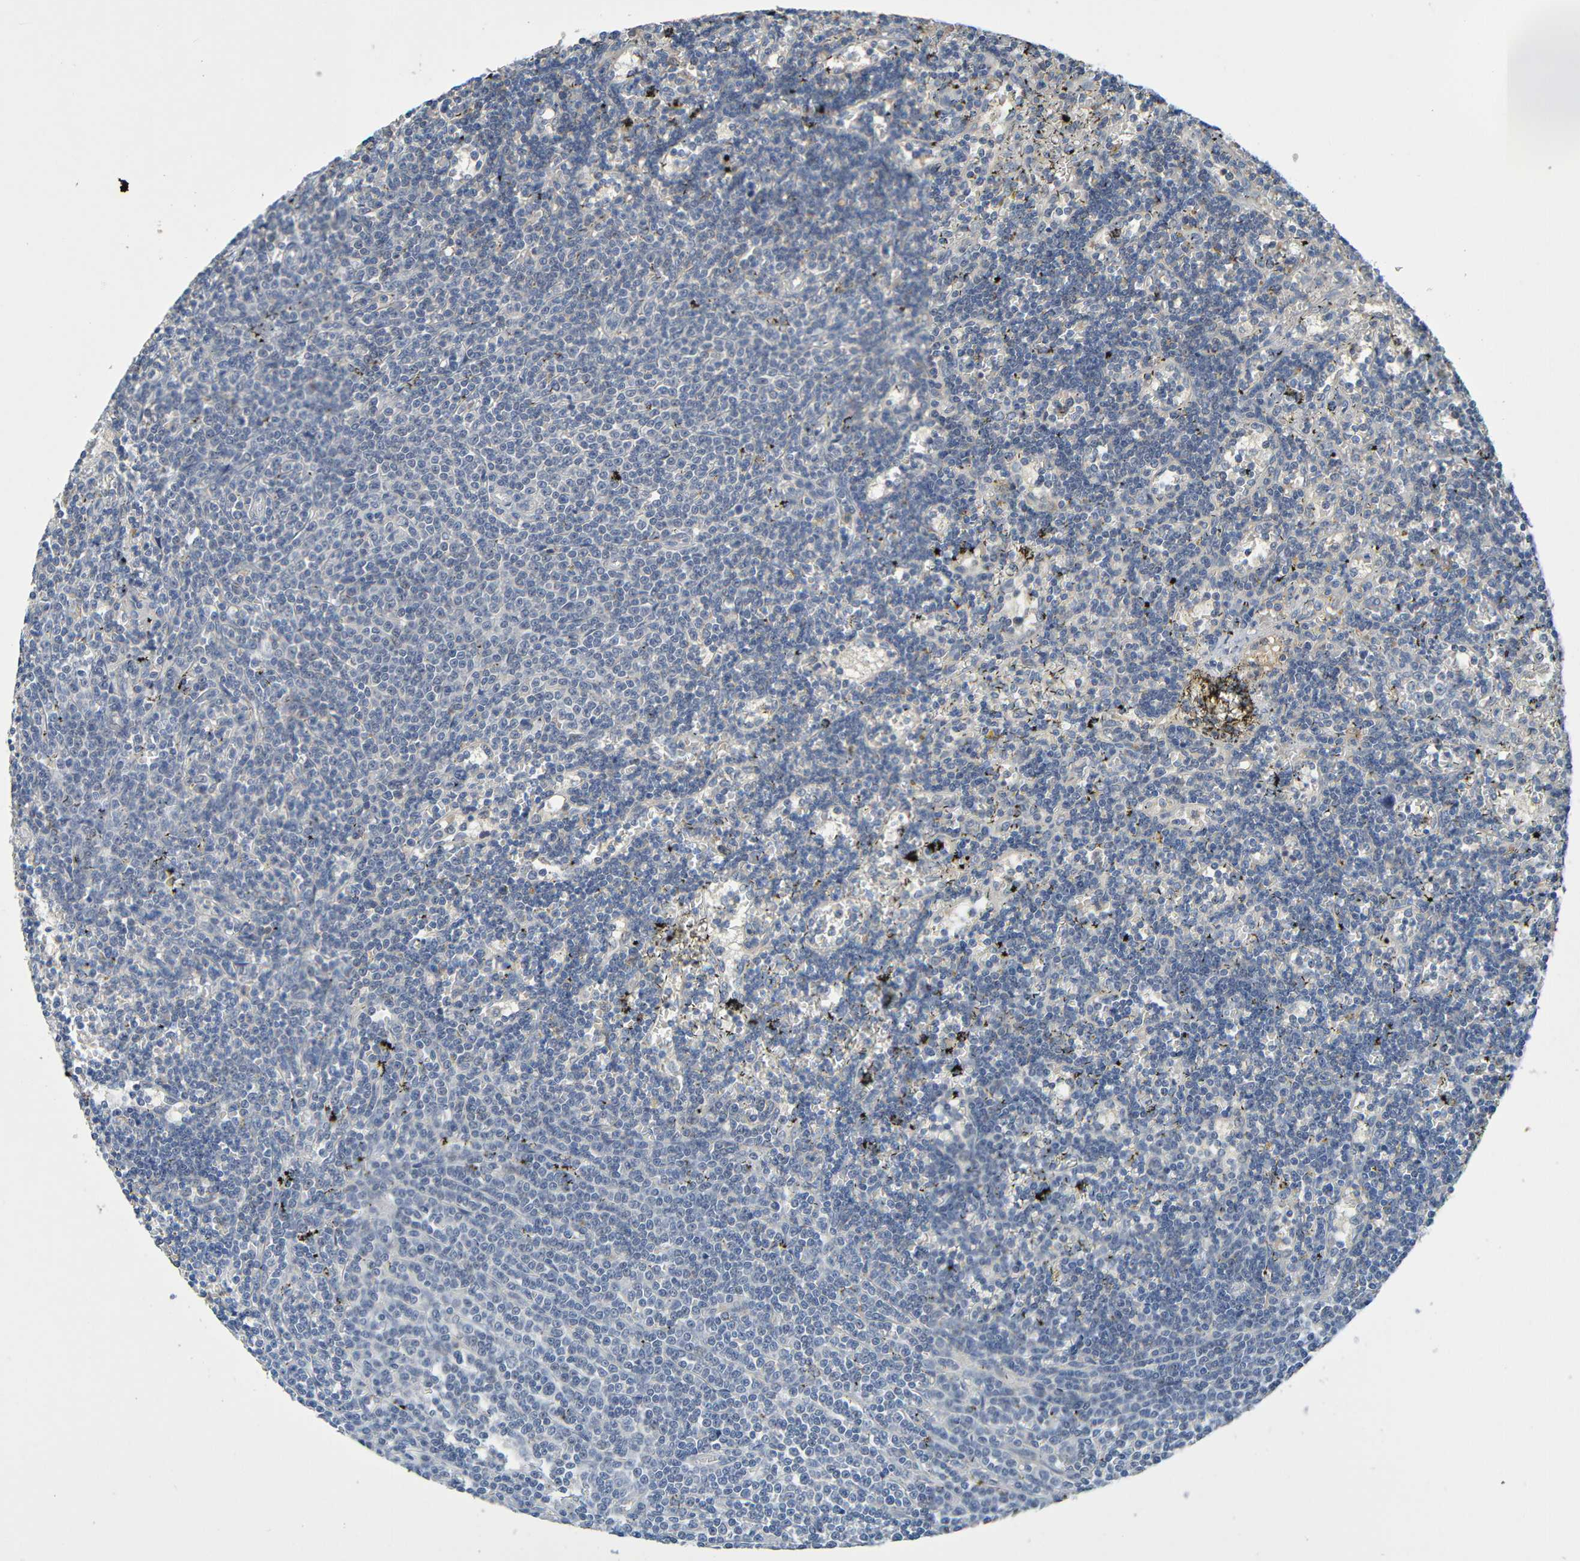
{"staining": {"intensity": "negative", "quantity": "none", "location": "none"}, "tissue": "lymphoma", "cell_type": "Tumor cells", "image_type": "cancer", "snomed": [{"axis": "morphology", "description": "Malignant lymphoma, non-Hodgkin's type, Low grade"}, {"axis": "topography", "description": "Spleen"}], "caption": "Tumor cells are negative for brown protein staining in low-grade malignant lymphoma, non-Hodgkin's type.", "gene": "C1QA", "patient": {"sex": "male", "age": 60}}